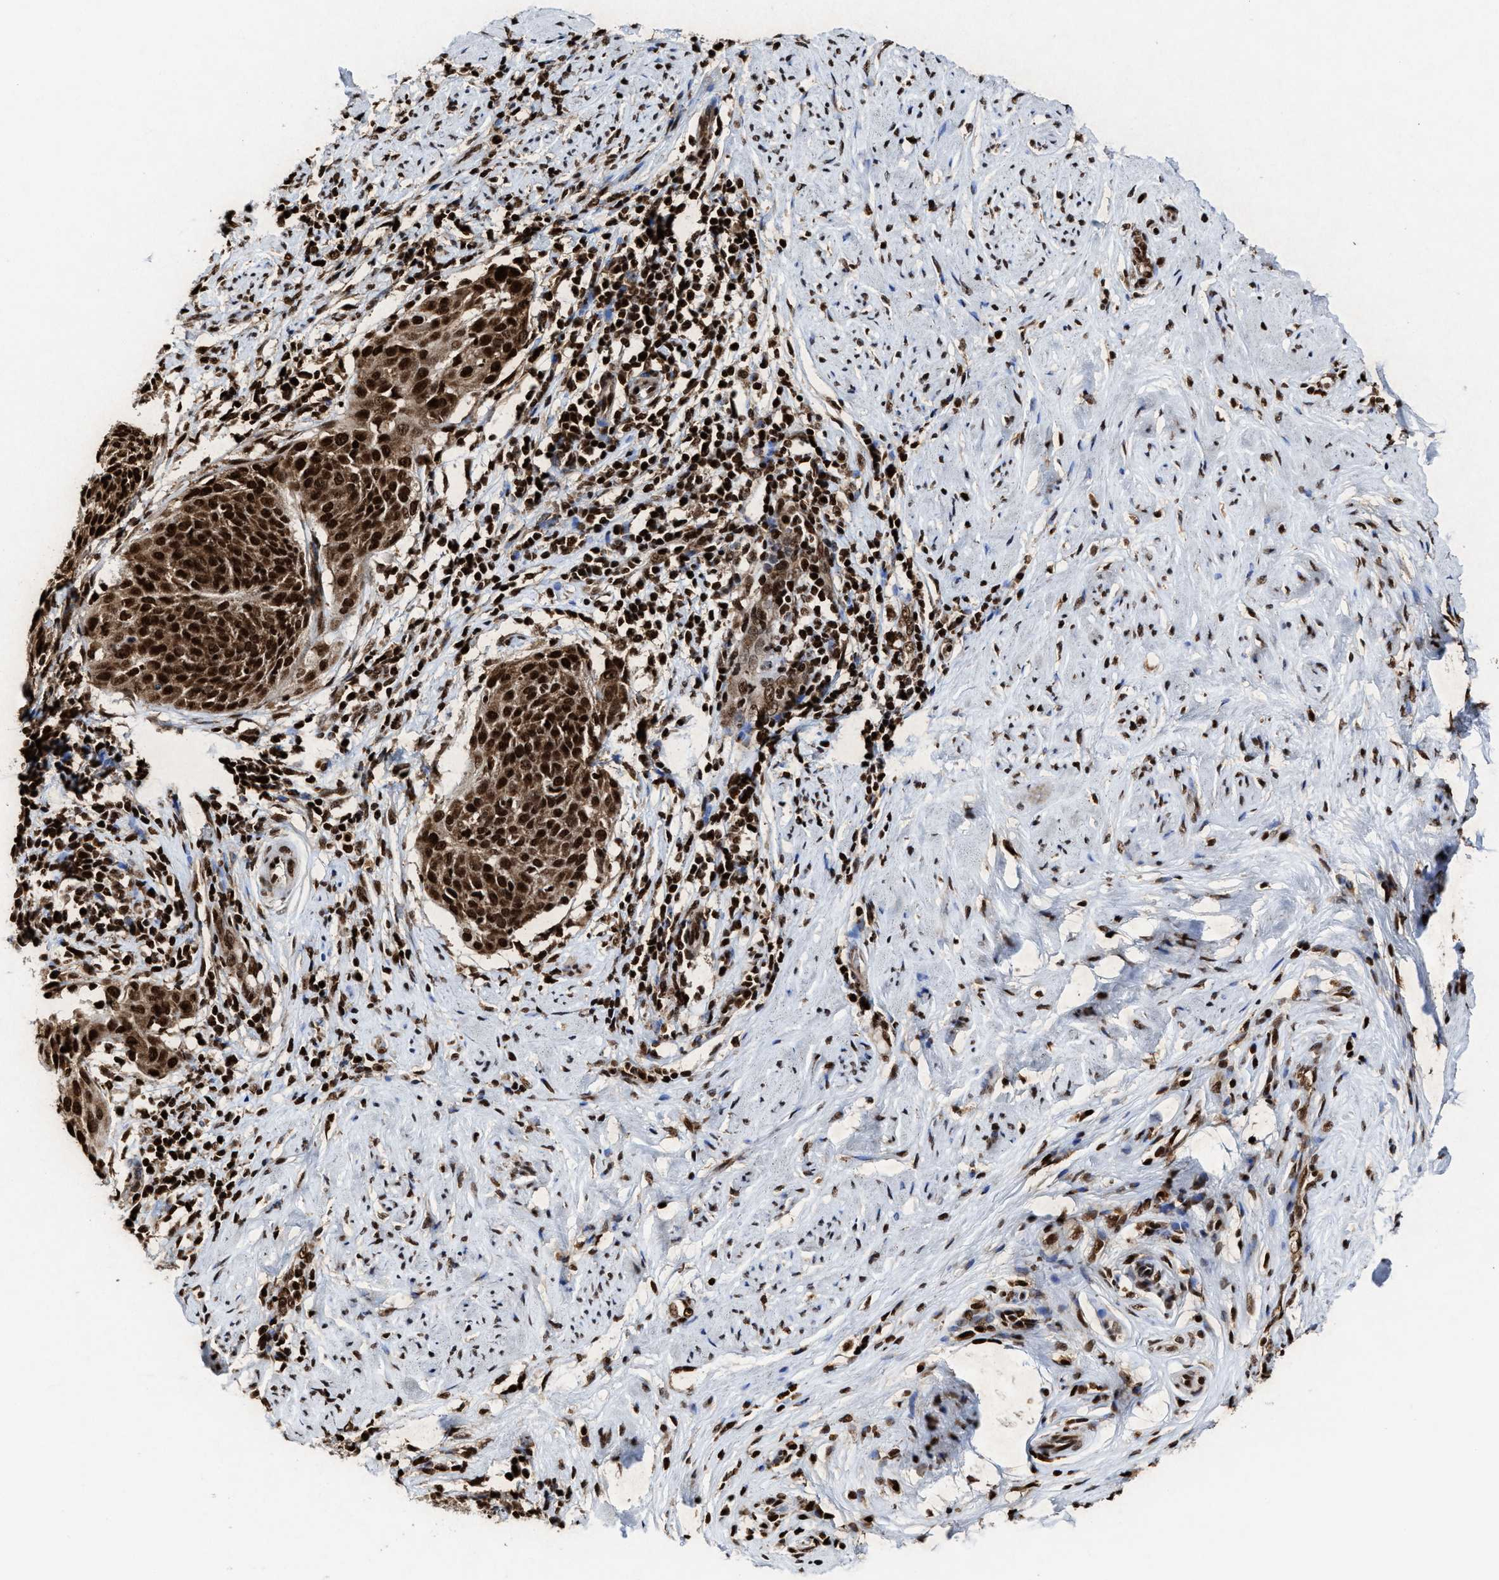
{"staining": {"intensity": "strong", "quantity": ">75%", "location": "cytoplasmic/membranous,nuclear"}, "tissue": "cervical cancer", "cell_type": "Tumor cells", "image_type": "cancer", "snomed": [{"axis": "morphology", "description": "Squamous cell carcinoma, NOS"}, {"axis": "topography", "description": "Cervix"}], "caption": "Squamous cell carcinoma (cervical) tissue displays strong cytoplasmic/membranous and nuclear expression in approximately >75% of tumor cells, visualized by immunohistochemistry. (IHC, brightfield microscopy, high magnification).", "gene": "ALYREF", "patient": {"sex": "female", "age": 51}}